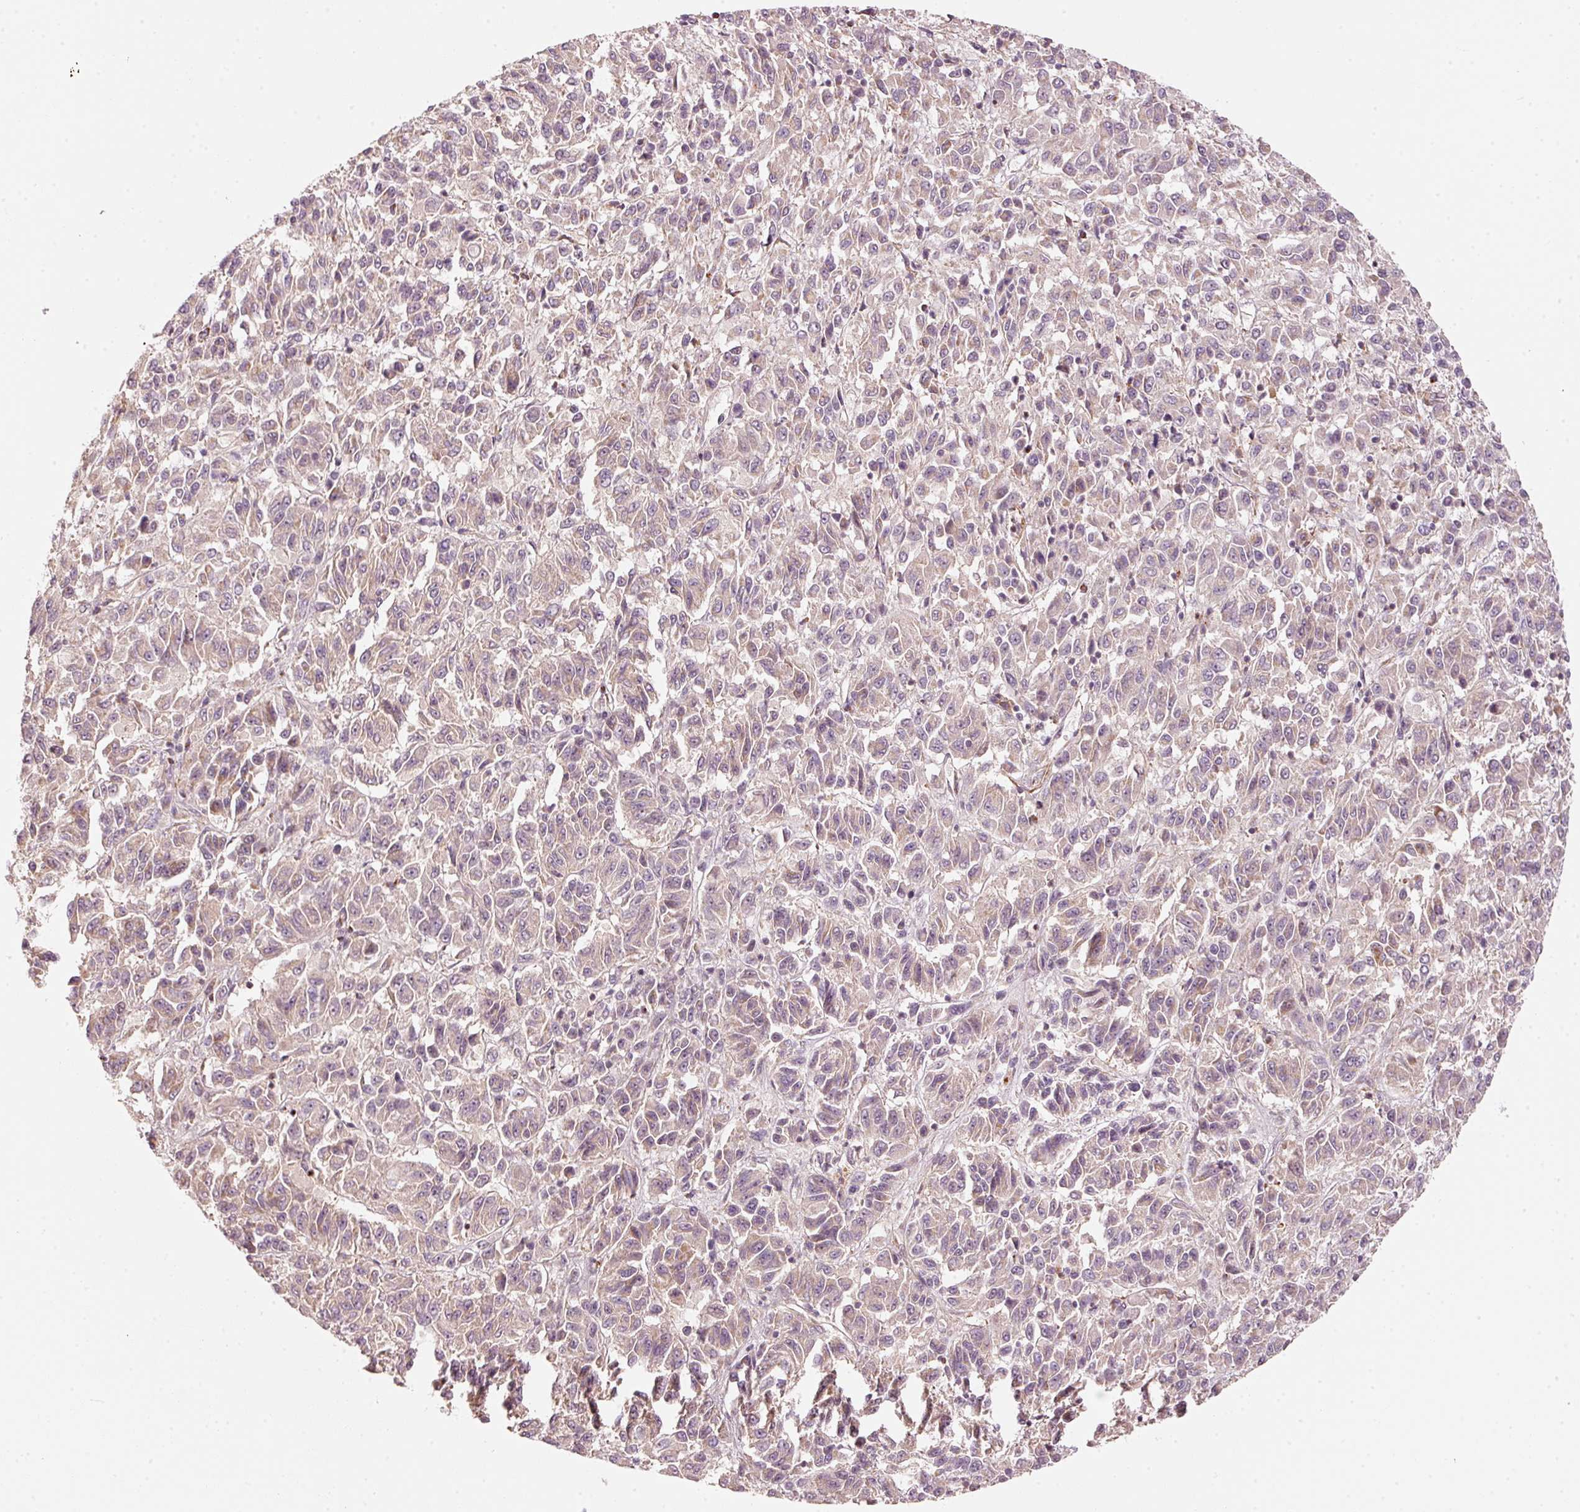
{"staining": {"intensity": "negative", "quantity": "none", "location": "none"}, "tissue": "melanoma", "cell_type": "Tumor cells", "image_type": "cancer", "snomed": [{"axis": "morphology", "description": "Malignant melanoma, Metastatic site"}, {"axis": "topography", "description": "Lung"}], "caption": "IHC histopathology image of neoplastic tissue: malignant melanoma (metastatic site) stained with DAB (3,3'-diaminobenzidine) demonstrates no significant protein expression in tumor cells.", "gene": "ARHGAP22", "patient": {"sex": "male", "age": 64}}